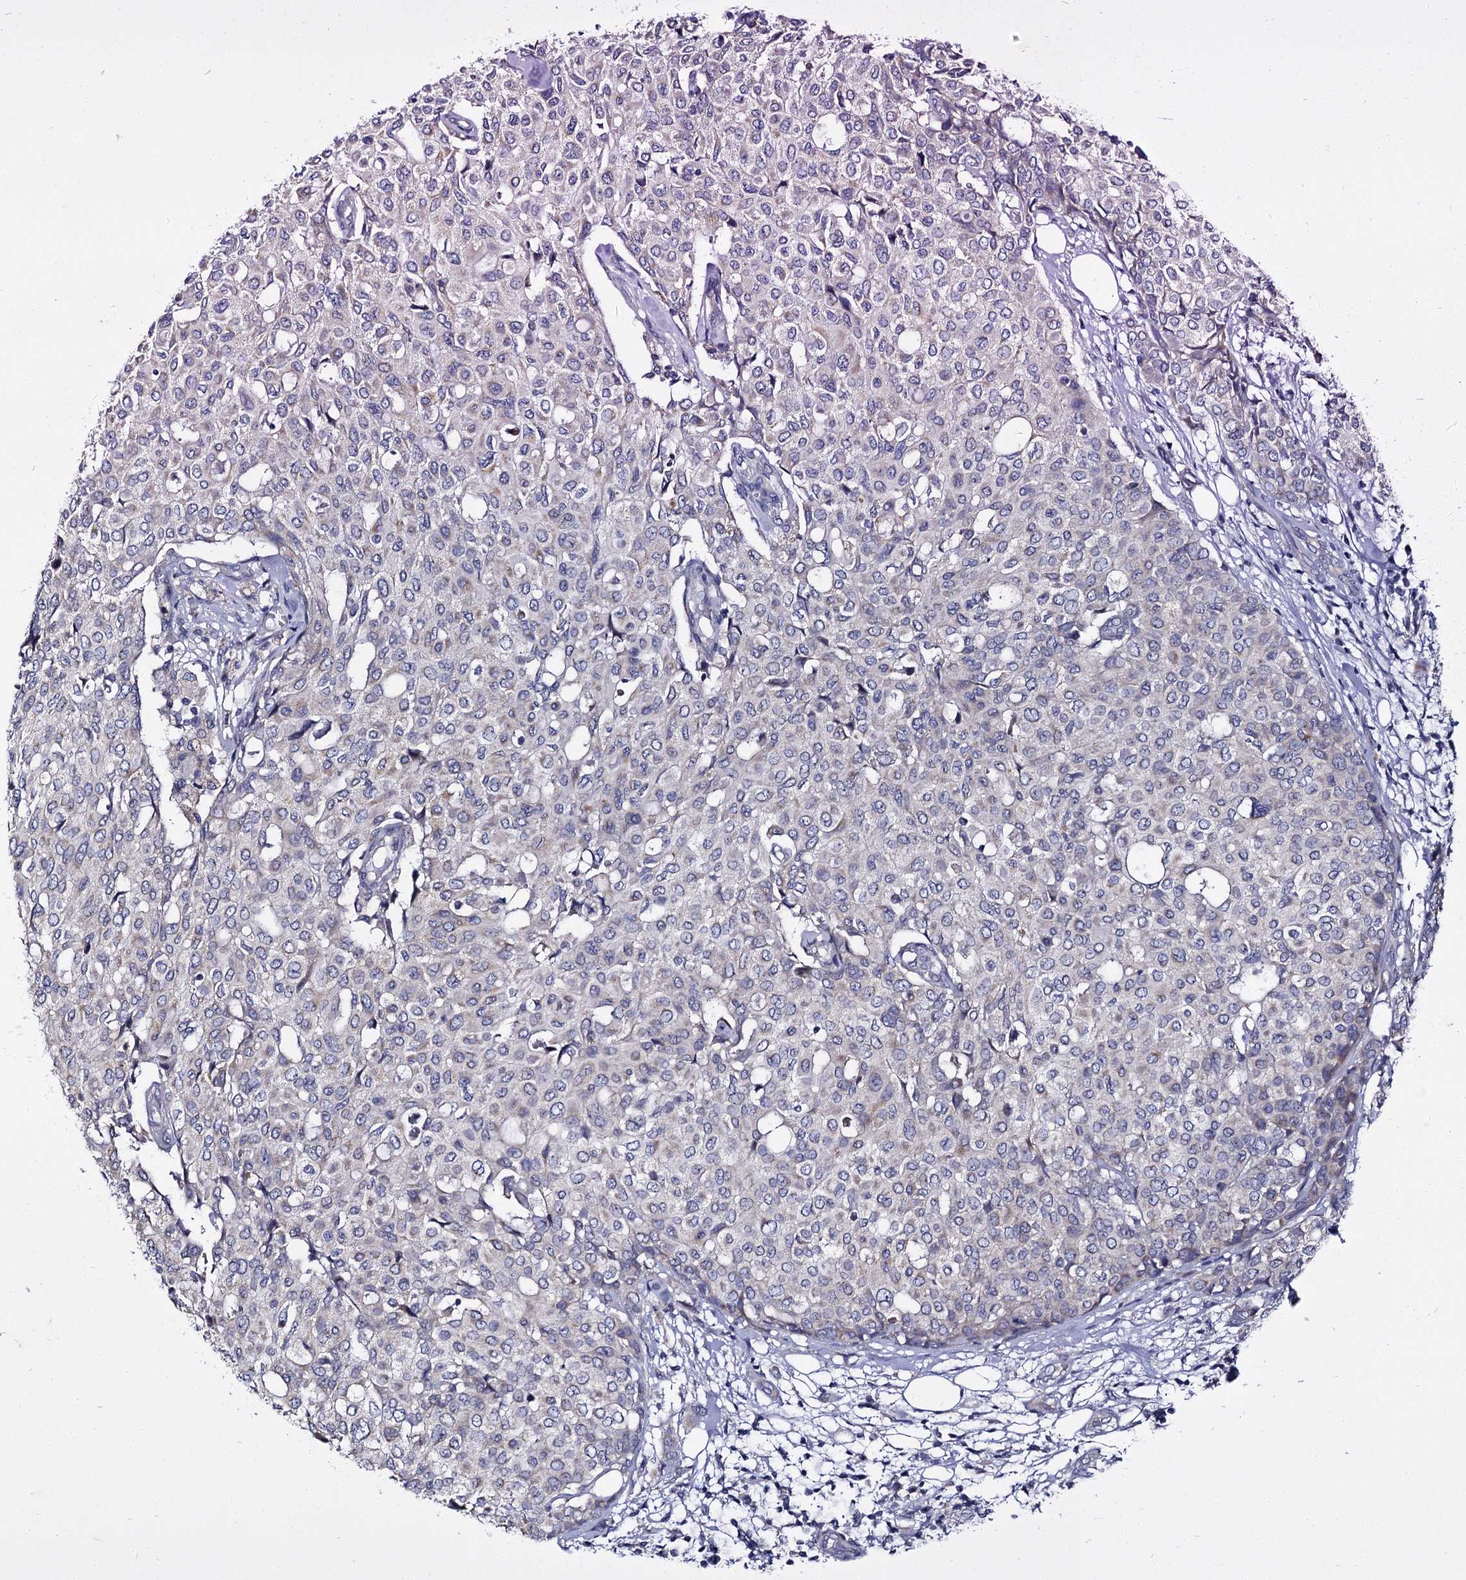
{"staining": {"intensity": "negative", "quantity": "none", "location": "none"}, "tissue": "breast cancer", "cell_type": "Tumor cells", "image_type": "cancer", "snomed": [{"axis": "morphology", "description": "Lobular carcinoma"}, {"axis": "topography", "description": "Breast"}], "caption": "This is an IHC histopathology image of lobular carcinoma (breast). There is no positivity in tumor cells.", "gene": "PANX2", "patient": {"sex": "female", "age": 51}}